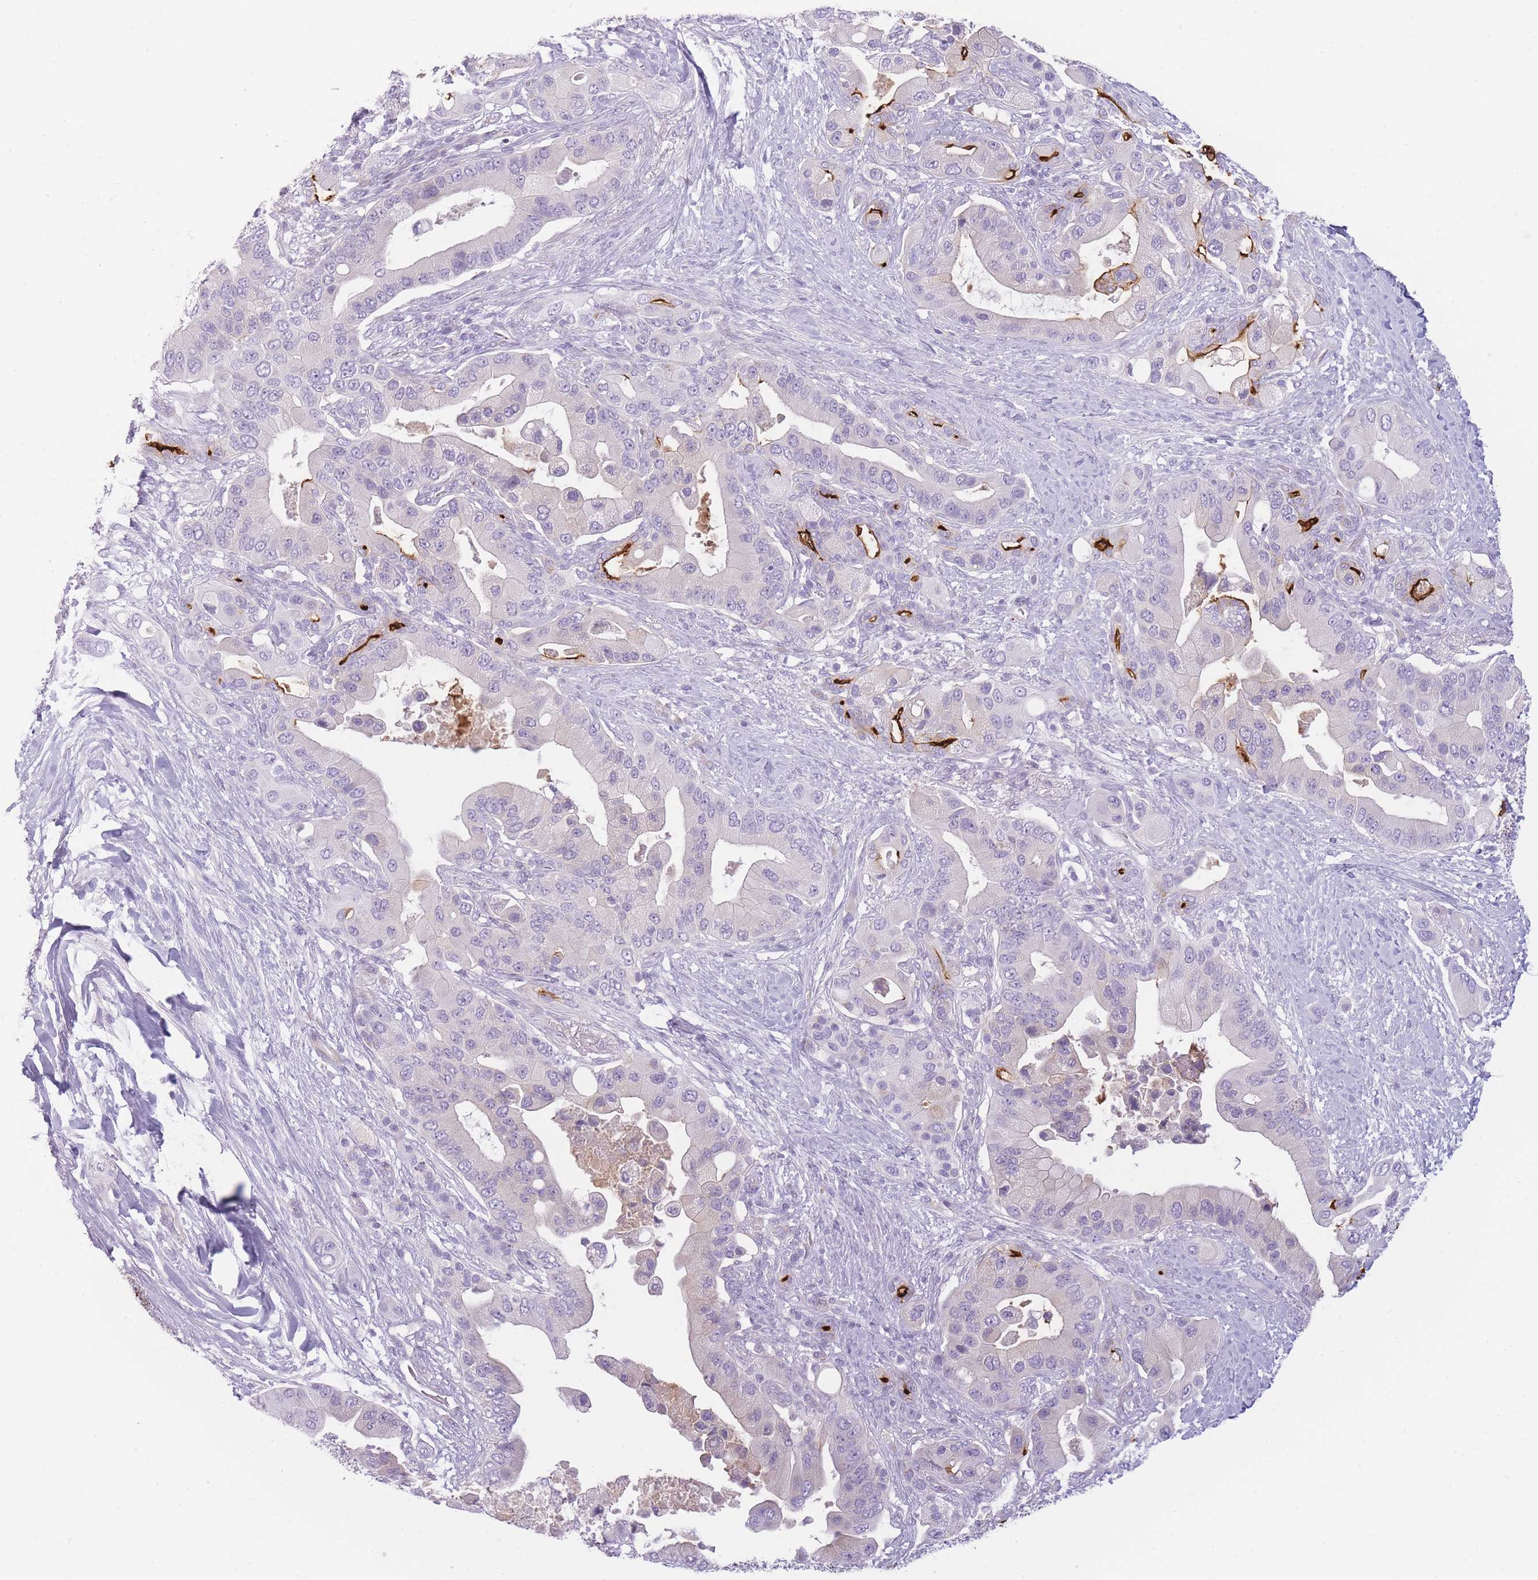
{"staining": {"intensity": "strong", "quantity": "<25%", "location": "cytoplasmic/membranous"}, "tissue": "pancreatic cancer", "cell_type": "Tumor cells", "image_type": "cancer", "snomed": [{"axis": "morphology", "description": "Adenocarcinoma, NOS"}, {"axis": "topography", "description": "Pancreas"}], "caption": "A high-resolution histopathology image shows immunohistochemistry (IHC) staining of pancreatic adenocarcinoma, which exhibits strong cytoplasmic/membranous staining in approximately <25% of tumor cells.", "gene": "GGT1", "patient": {"sex": "male", "age": 57}}